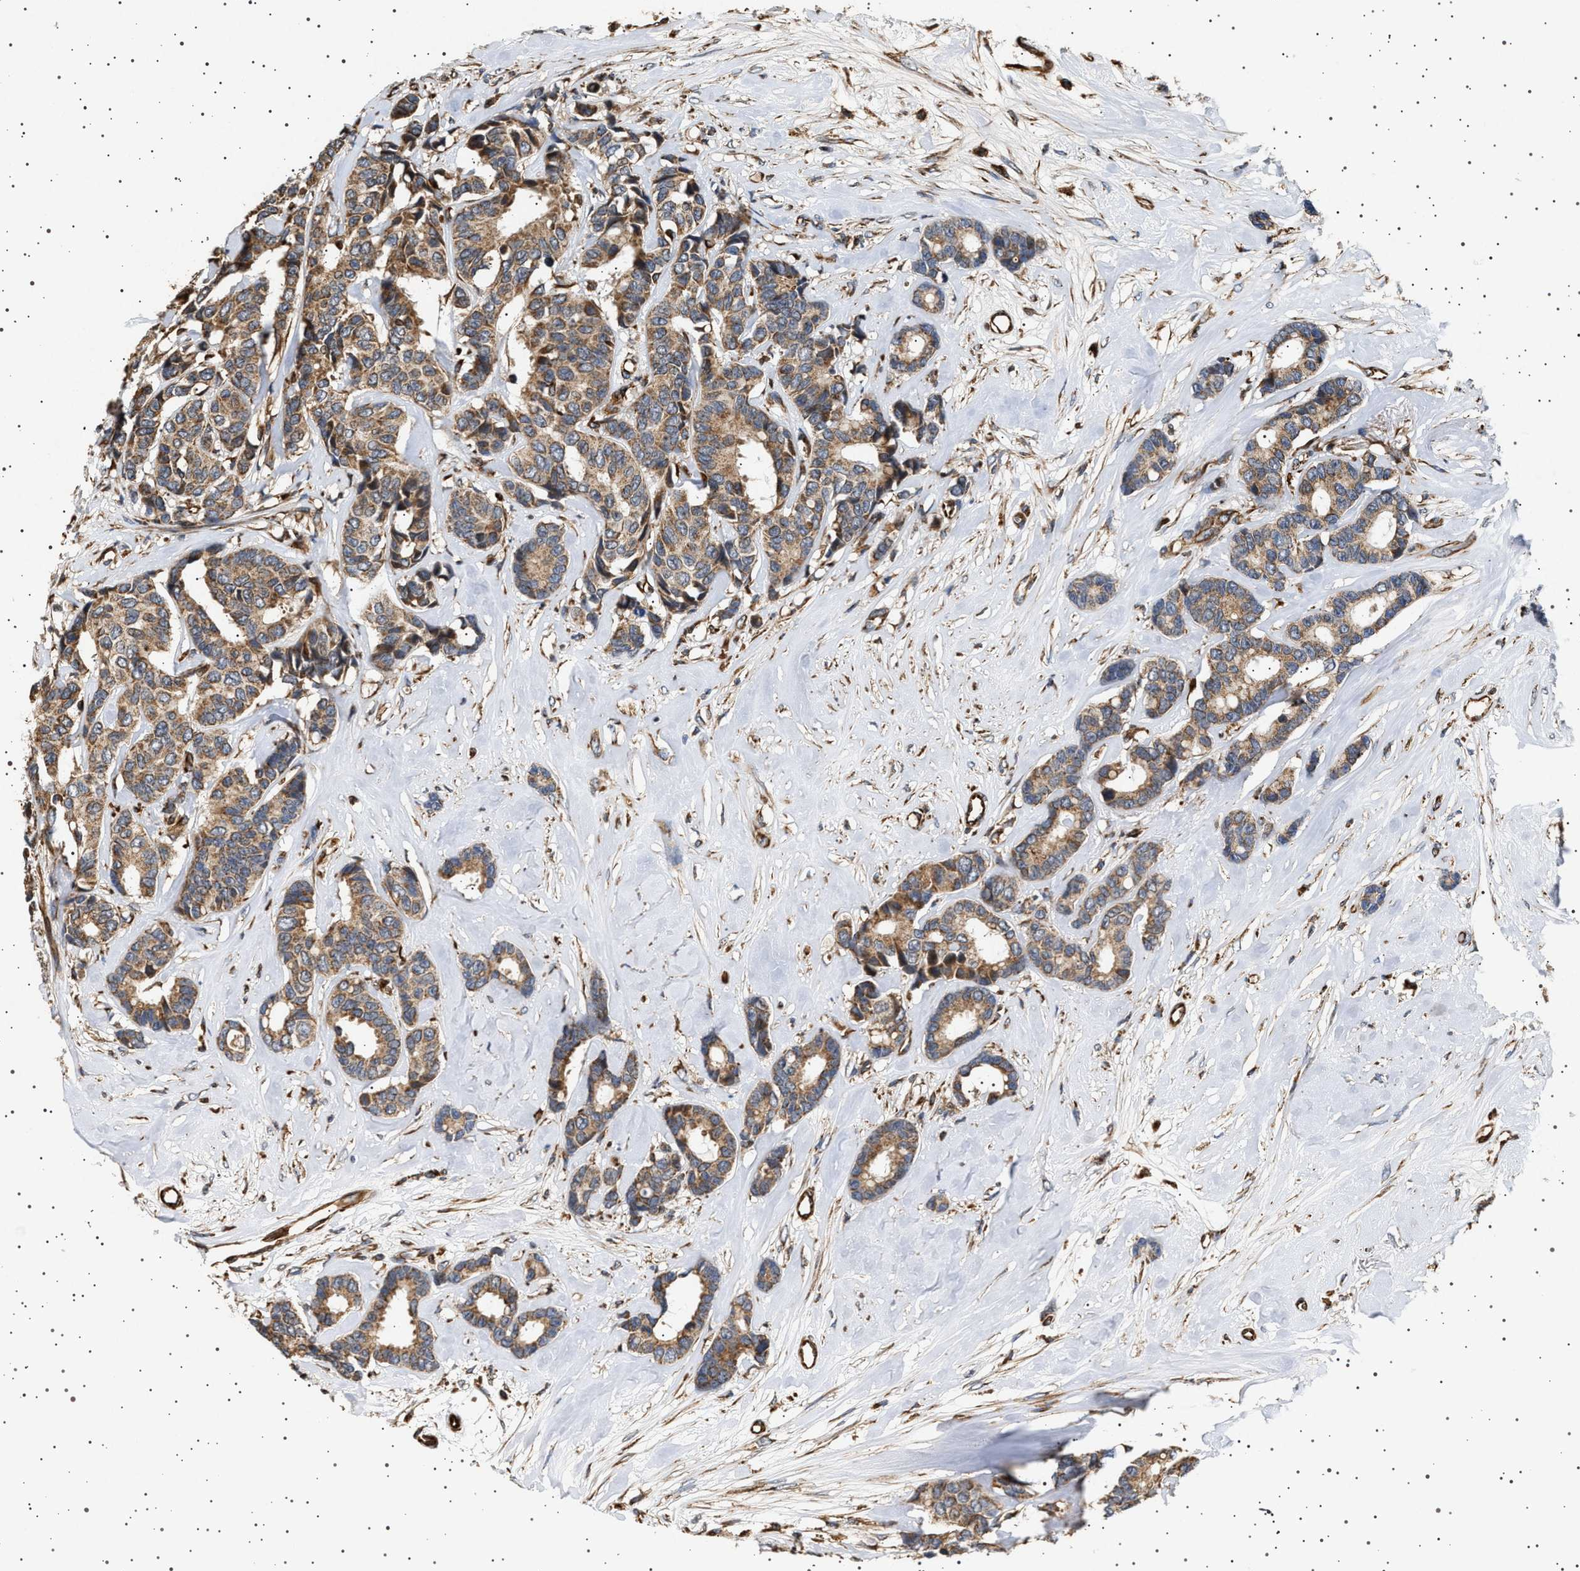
{"staining": {"intensity": "moderate", "quantity": ">75%", "location": "cytoplasmic/membranous"}, "tissue": "breast cancer", "cell_type": "Tumor cells", "image_type": "cancer", "snomed": [{"axis": "morphology", "description": "Duct carcinoma"}, {"axis": "topography", "description": "Breast"}], "caption": "Tumor cells demonstrate medium levels of moderate cytoplasmic/membranous positivity in about >75% of cells in intraductal carcinoma (breast). (DAB (3,3'-diaminobenzidine) = brown stain, brightfield microscopy at high magnification).", "gene": "TRUB2", "patient": {"sex": "female", "age": 87}}